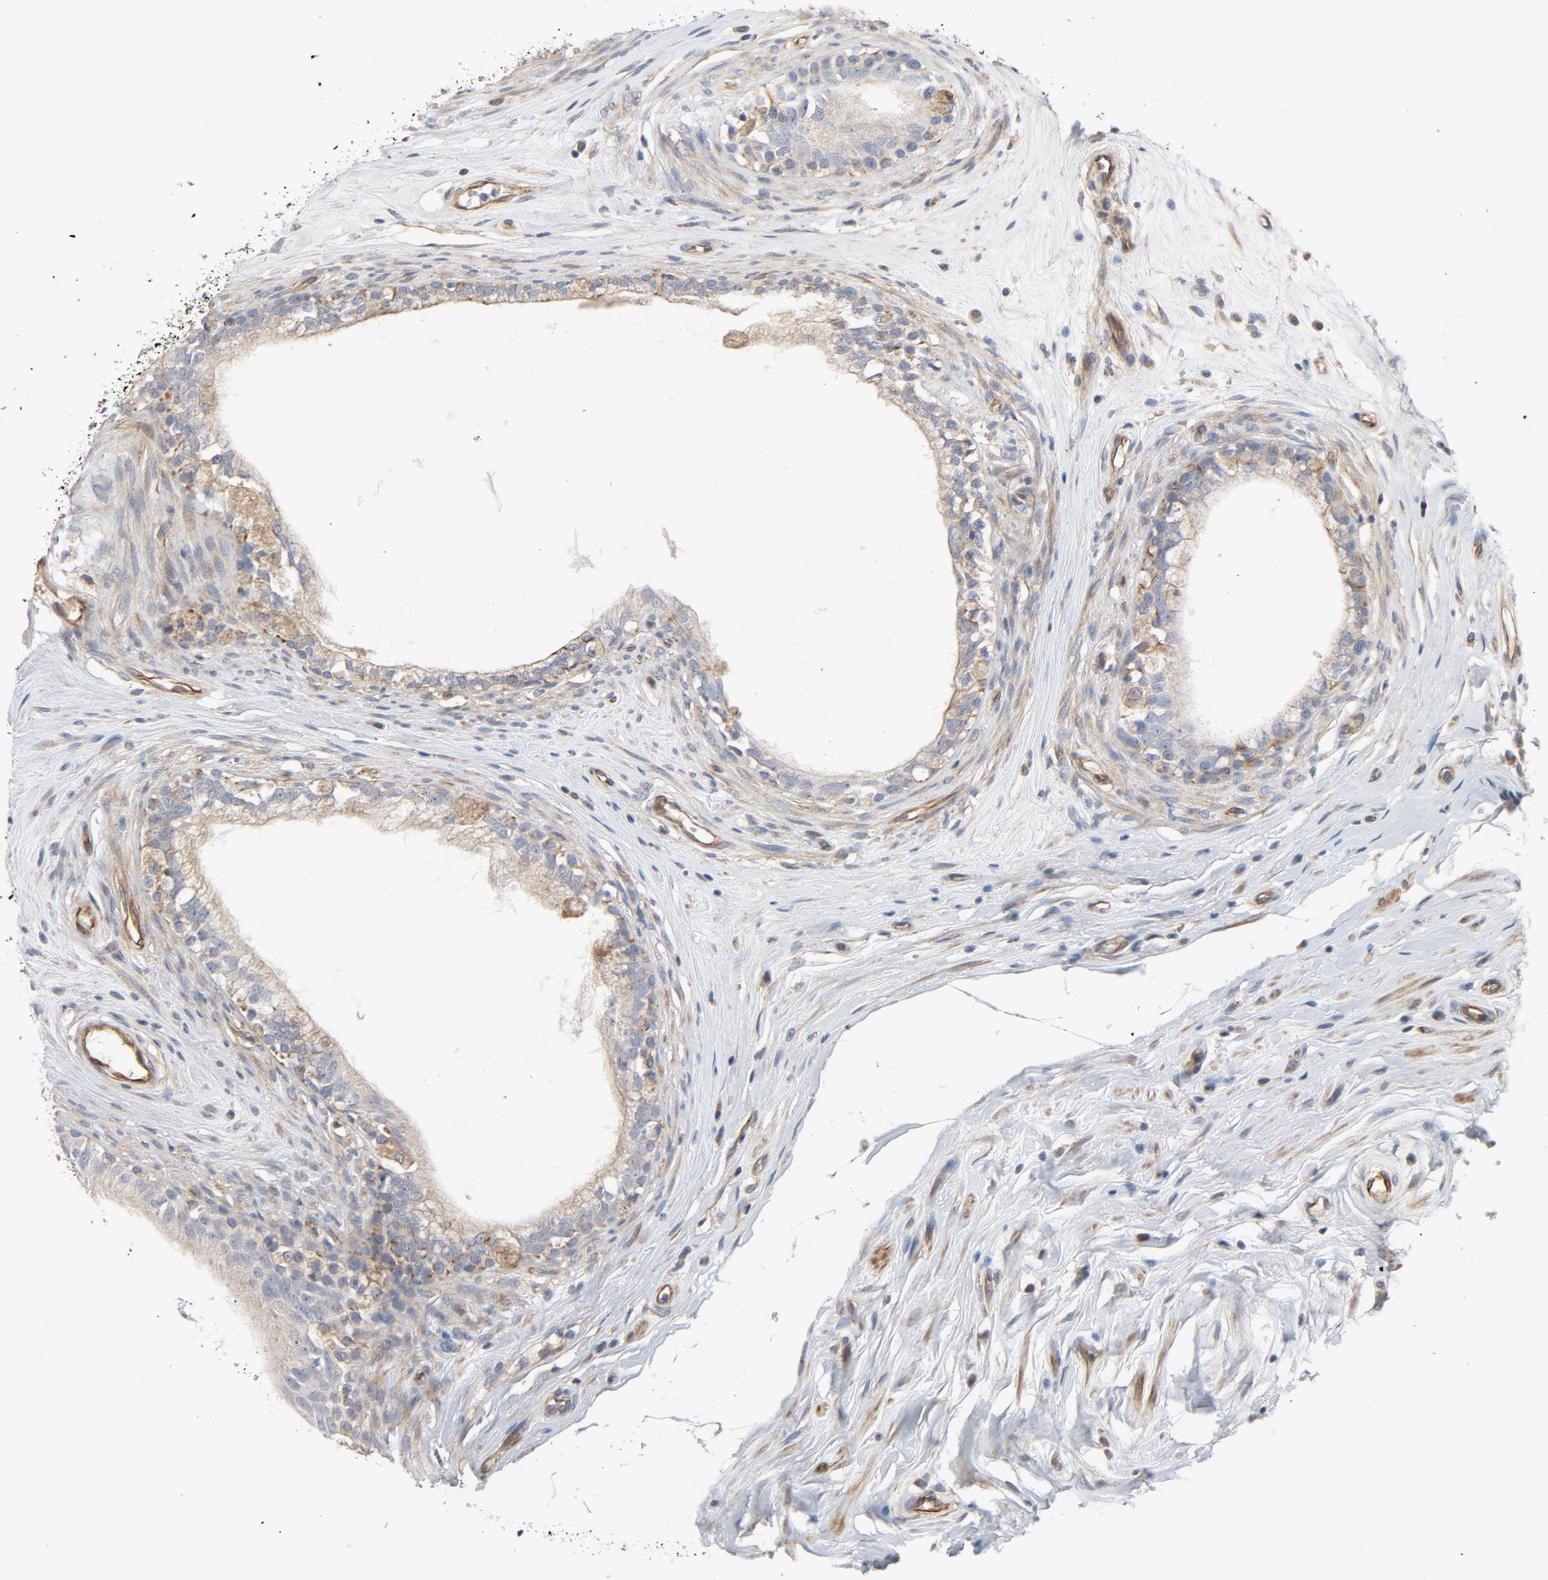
{"staining": {"intensity": "moderate", "quantity": ">75%", "location": "cytoplasmic/membranous"}, "tissue": "epididymis", "cell_type": "Glandular cells", "image_type": "normal", "snomed": [{"axis": "morphology", "description": "Normal tissue, NOS"}, {"axis": "morphology", "description": "Inflammation, NOS"}, {"axis": "topography", "description": "Epididymis"}], "caption": "Immunohistochemical staining of normal human epididymis exhibits medium levels of moderate cytoplasmic/membranous positivity in approximately >75% of glandular cells. The staining was performed using DAB (3,3'-diaminobenzidine) to visualize the protein expression in brown, while the nuclei were stained in blue with hematoxylin (Magnification: 20x).", "gene": "TRIOBP", "patient": {"sex": "male", "age": 84}}